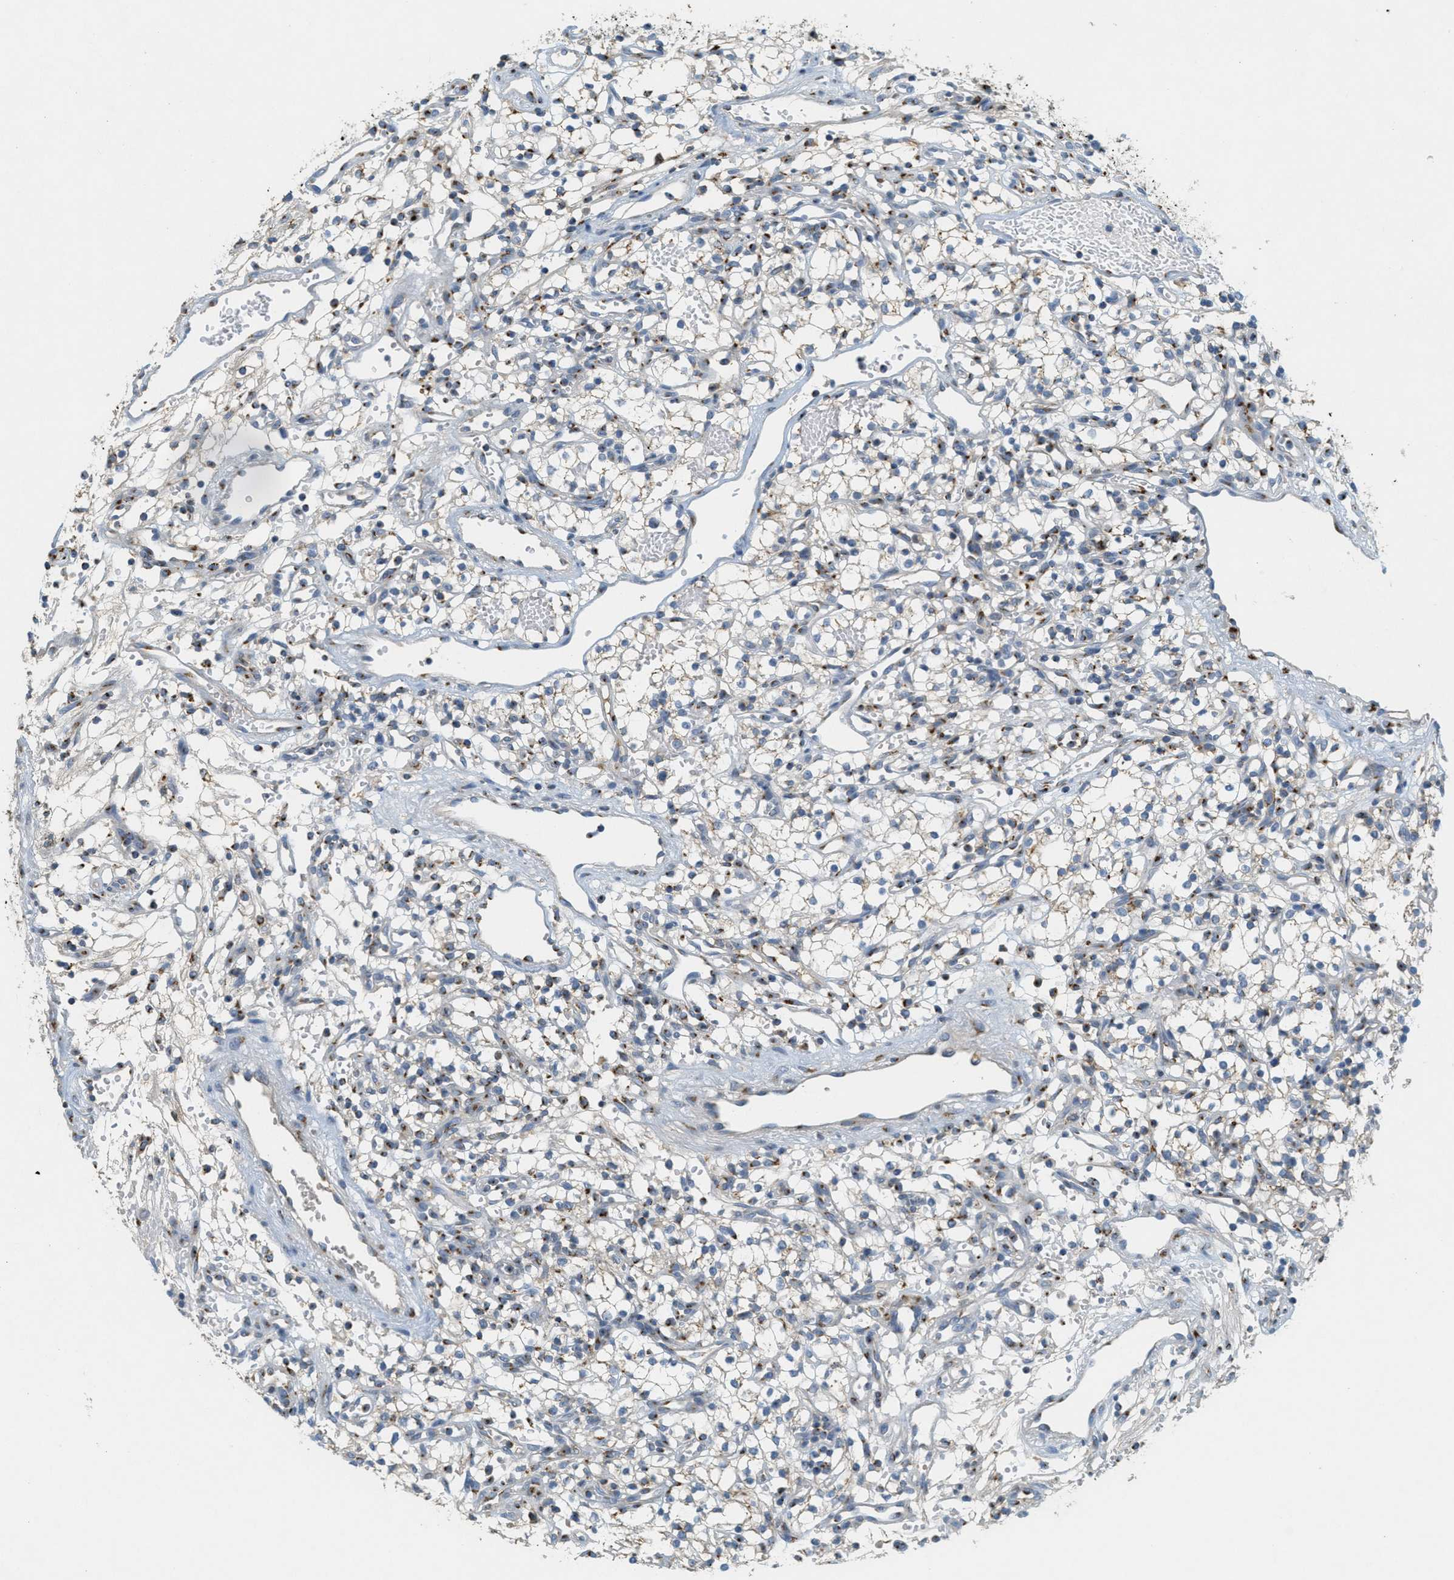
{"staining": {"intensity": "moderate", "quantity": "<25%", "location": "cytoplasmic/membranous"}, "tissue": "renal cancer", "cell_type": "Tumor cells", "image_type": "cancer", "snomed": [{"axis": "morphology", "description": "Adenocarcinoma, NOS"}, {"axis": "topography", "description": "Kidney"}], "caption": "Adenocarcinoma (renal) stained with DAB (3,3'-diaminobenzidine) IHC exhibits low levels of moderate cytoplasmic/membranous staining in about <25% of tumor cells.", "gene": "ENTPD4", "patient": {"sex": "male", "age": 59}}